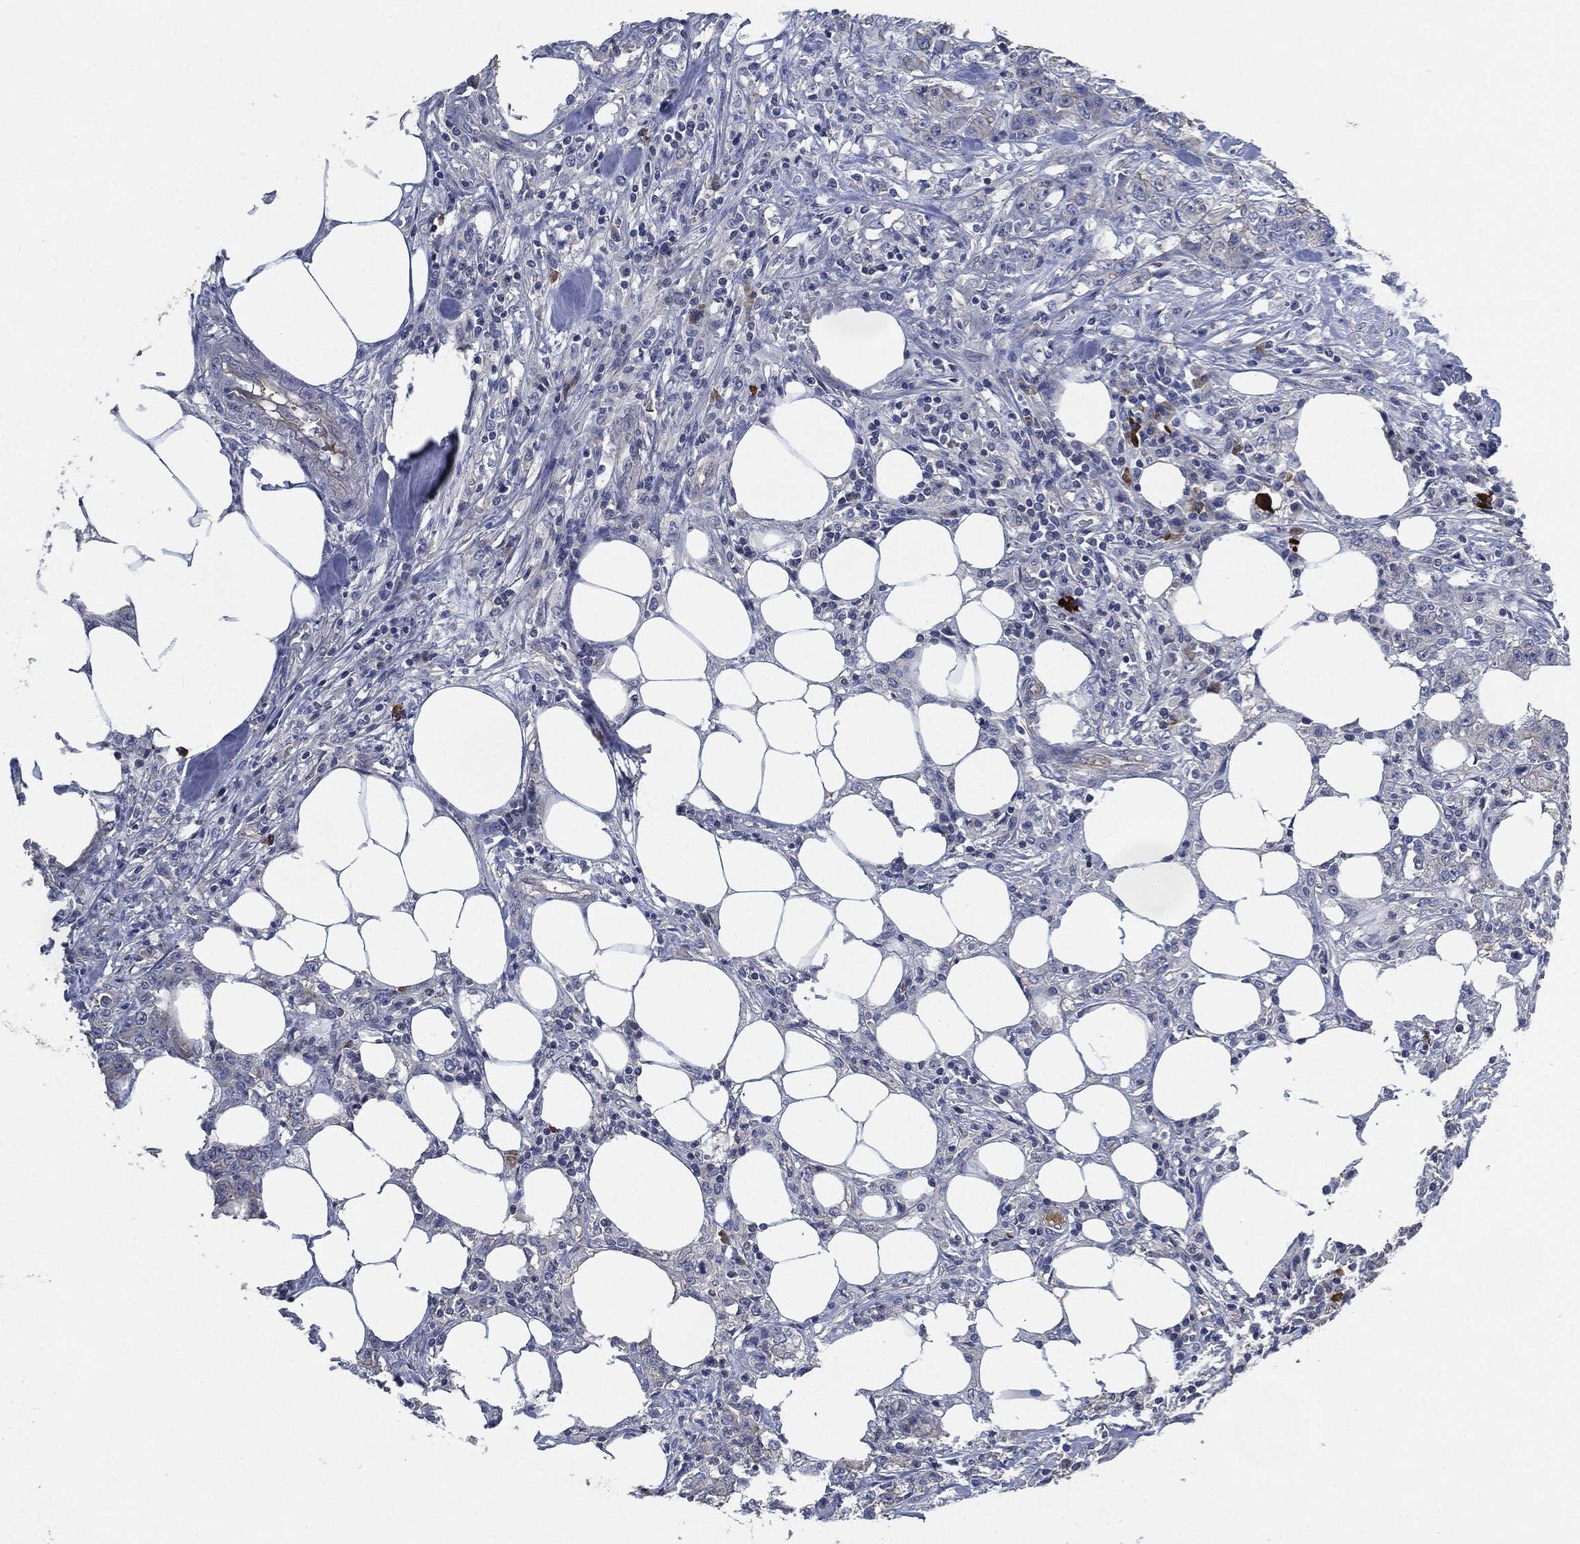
{"staining": {"intensity": "negative", "quantity": "none", "location": "none"}, "tissue": "colorectal cancer", "cell_type": "Tumor cells", "image_type": "cancer", "snomed": [{"axis": "morphology", "description": "Adenocarcinoma, NOS"}, {"axis": "topography", "description": "Colon"}], "caption": "Image shows no protein staining in tumor cells of colorectal adenocarcinoma tissue.", "gene": "CD27", "patient": {"sex": "female", "age": 48}}